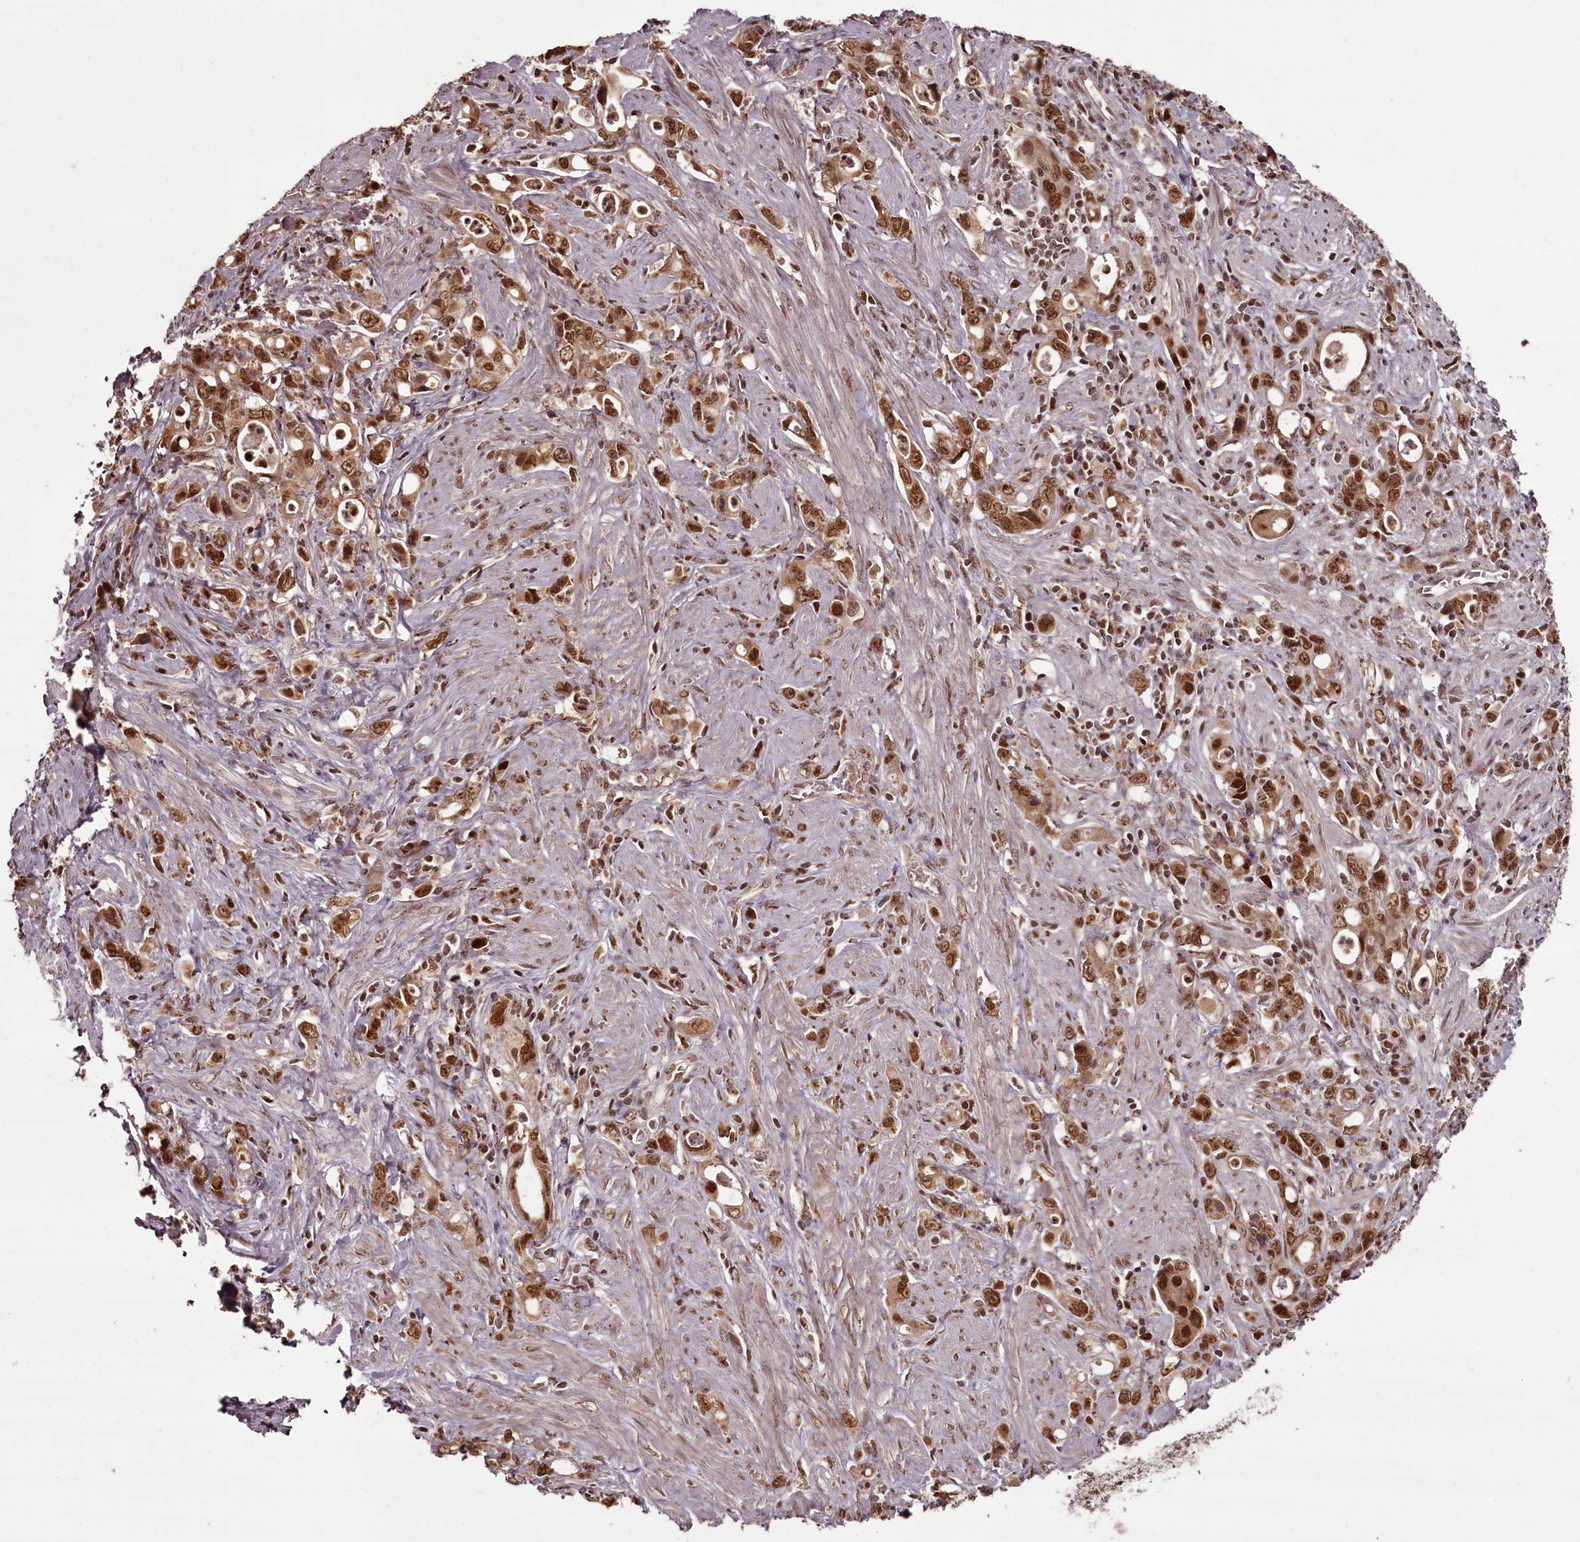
{"staining": {"intensity": "moderate", "quantity": ">75%", "location": "cytoplasmic/membranous,nuclear"}, "tissue": "stomach cancer", "cell_type": "Tumor cells", "image_type": "cancer", "snomed": [{"axis": "morphology", "description": "Adenocarcinoma, NOS"}, {"axis": "topography", "description": "Stomach, lower"}], "caption": "Adenocarcinoma (stomach) stained with immunohistochemistry (IHC) demonstrates moderate cytoplasmic/membranous and nuclear expression in approximately >75% of tumor cells. (Stains: DAB in brown, nuclei in blue, Microscopy: brightfield microscopy at high magnification).", "gene": "CEP83", "patient": {"sex": "female", "age": 43}}